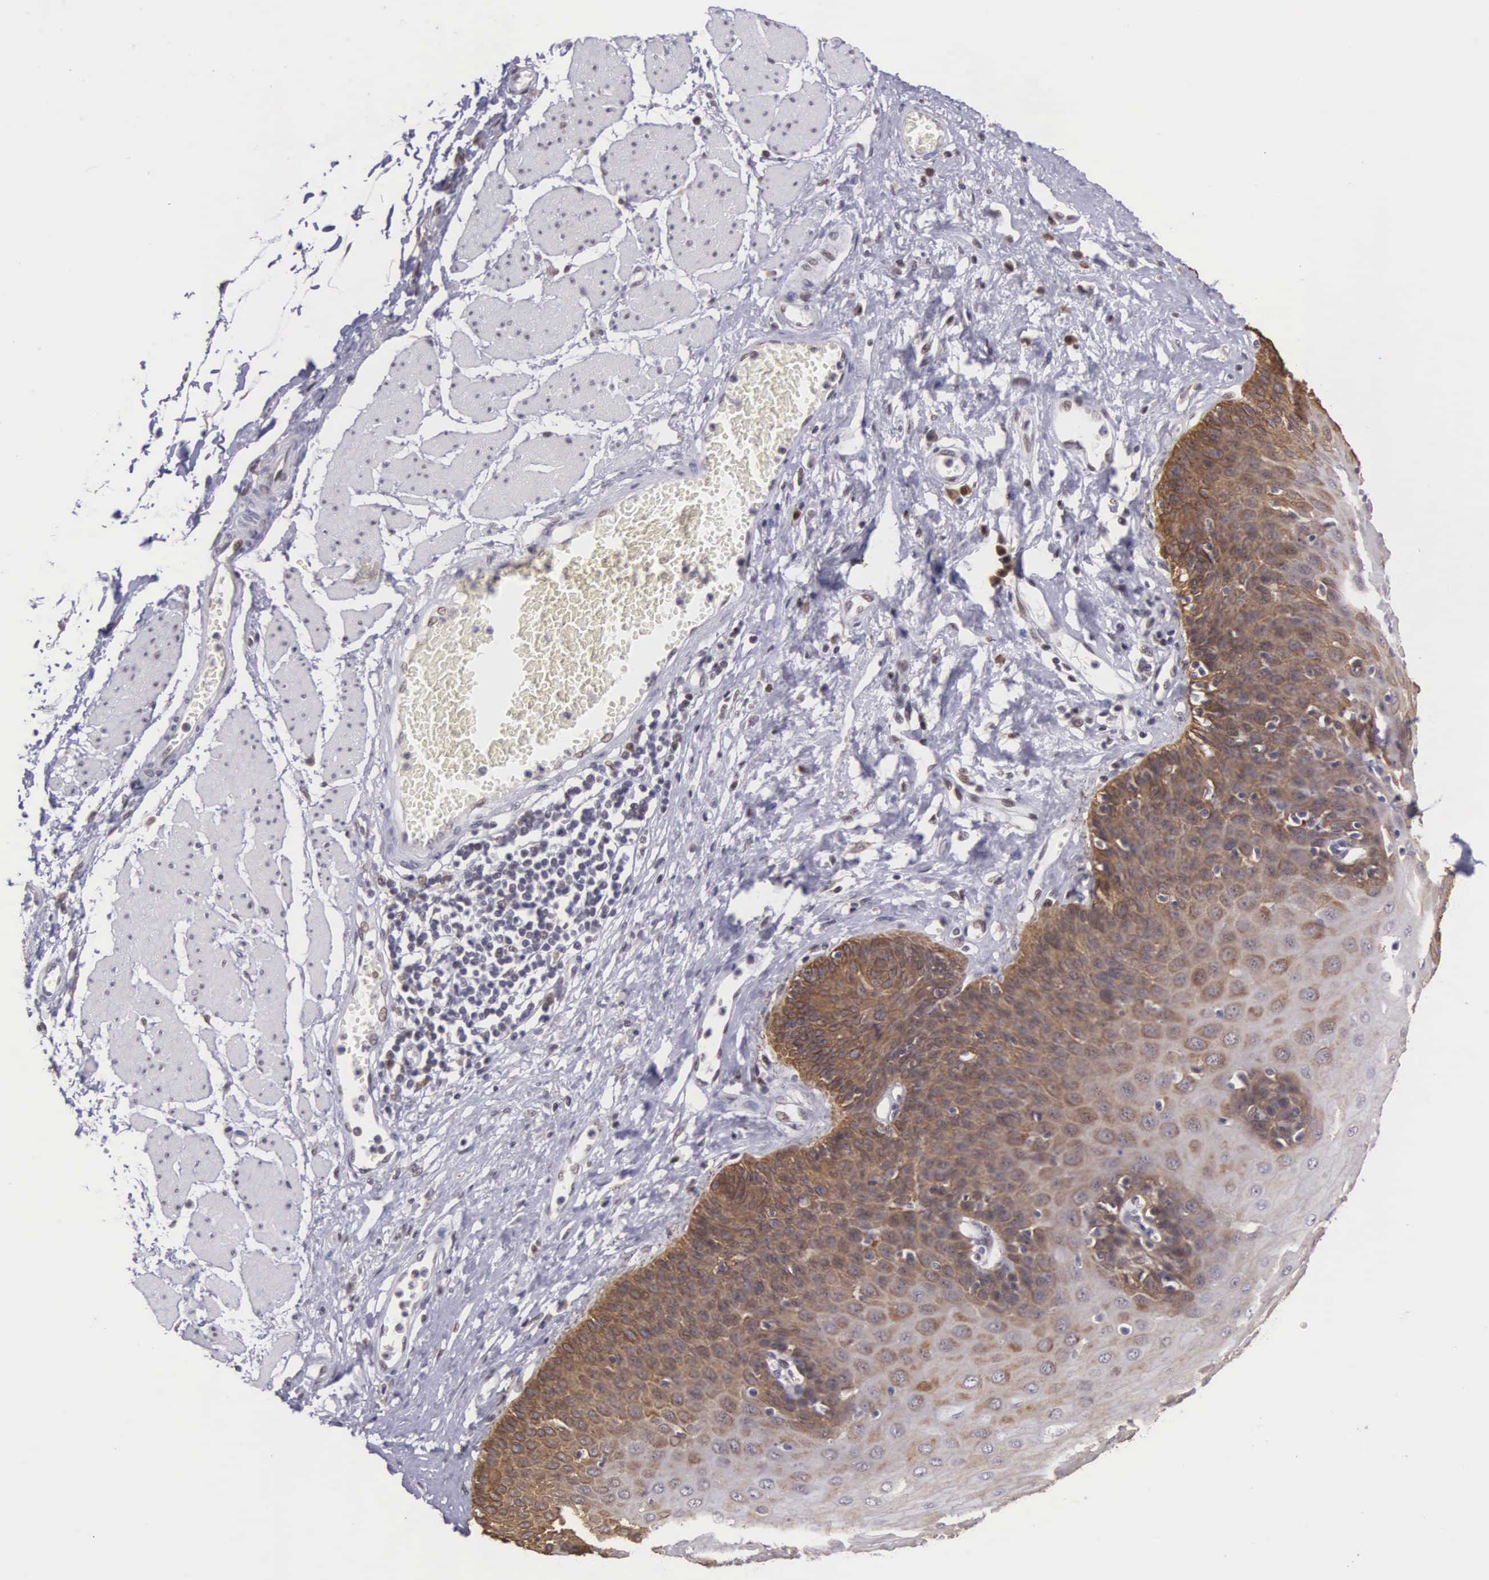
{"staining": {"intensity": "moderate", "quantity": "25%-75%", "location": "cytoplasmic/membranous"}, "tissue": "esophagus", "cell_type": "Squamous epithelial cells", "image_type": "normal", "snomed": [{"axis": "morphology", "description": "Normal tissue, NOS"}, {"axis": "topography", "description": "Esophagus"}], "caption": "Esophagus stained with a brown dye exhibits moderate cytoplasmic/membranous positive staining in approximately 25%-75% of squamous epithelial cells.", "gene": "SLC25A21", "patient": {"sex": "male", "age": 65}}